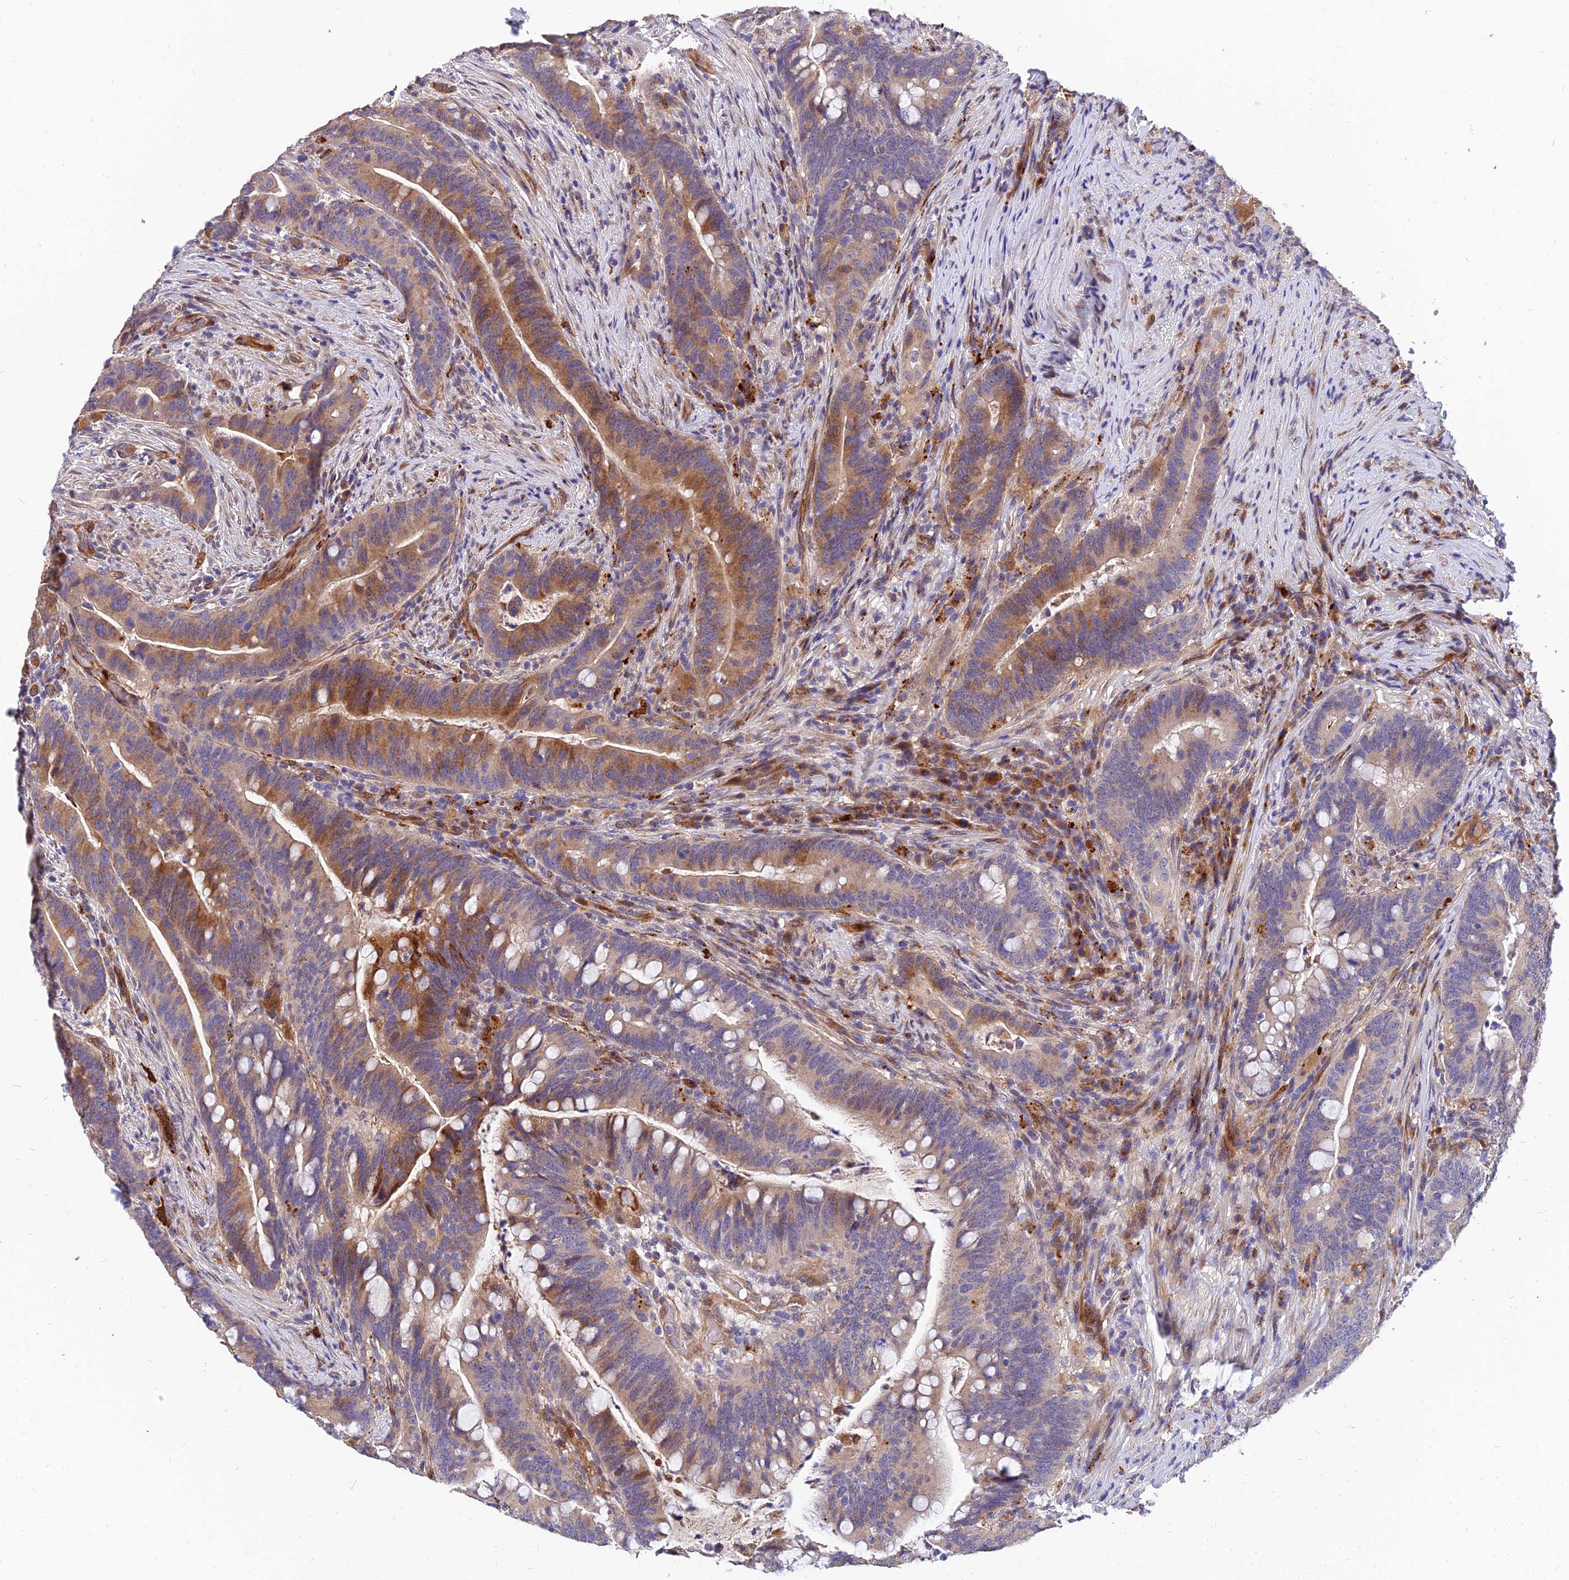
{"staining": {"intensity": "moderate", "quantity": "25%-75%", "location": "cytoplasmic/membranous"}, "tissue": "colorectal cancer", "cell_type": "Tumor cells", "image_type": "cancer", "snomed": [{"axis": "morphology", "description": "Adenocarcinoma, NOS"}, {"axis": "topography", "description": "Colon"}], "caption": "IHC of adenocarcinoma (colorectal) shows medium levels of moderate cytoplasmic/membranous staining in about 25%-75% of tumor cells.", "gene": "MRPL35", "patient": {"sex": "female", "age": 66}}